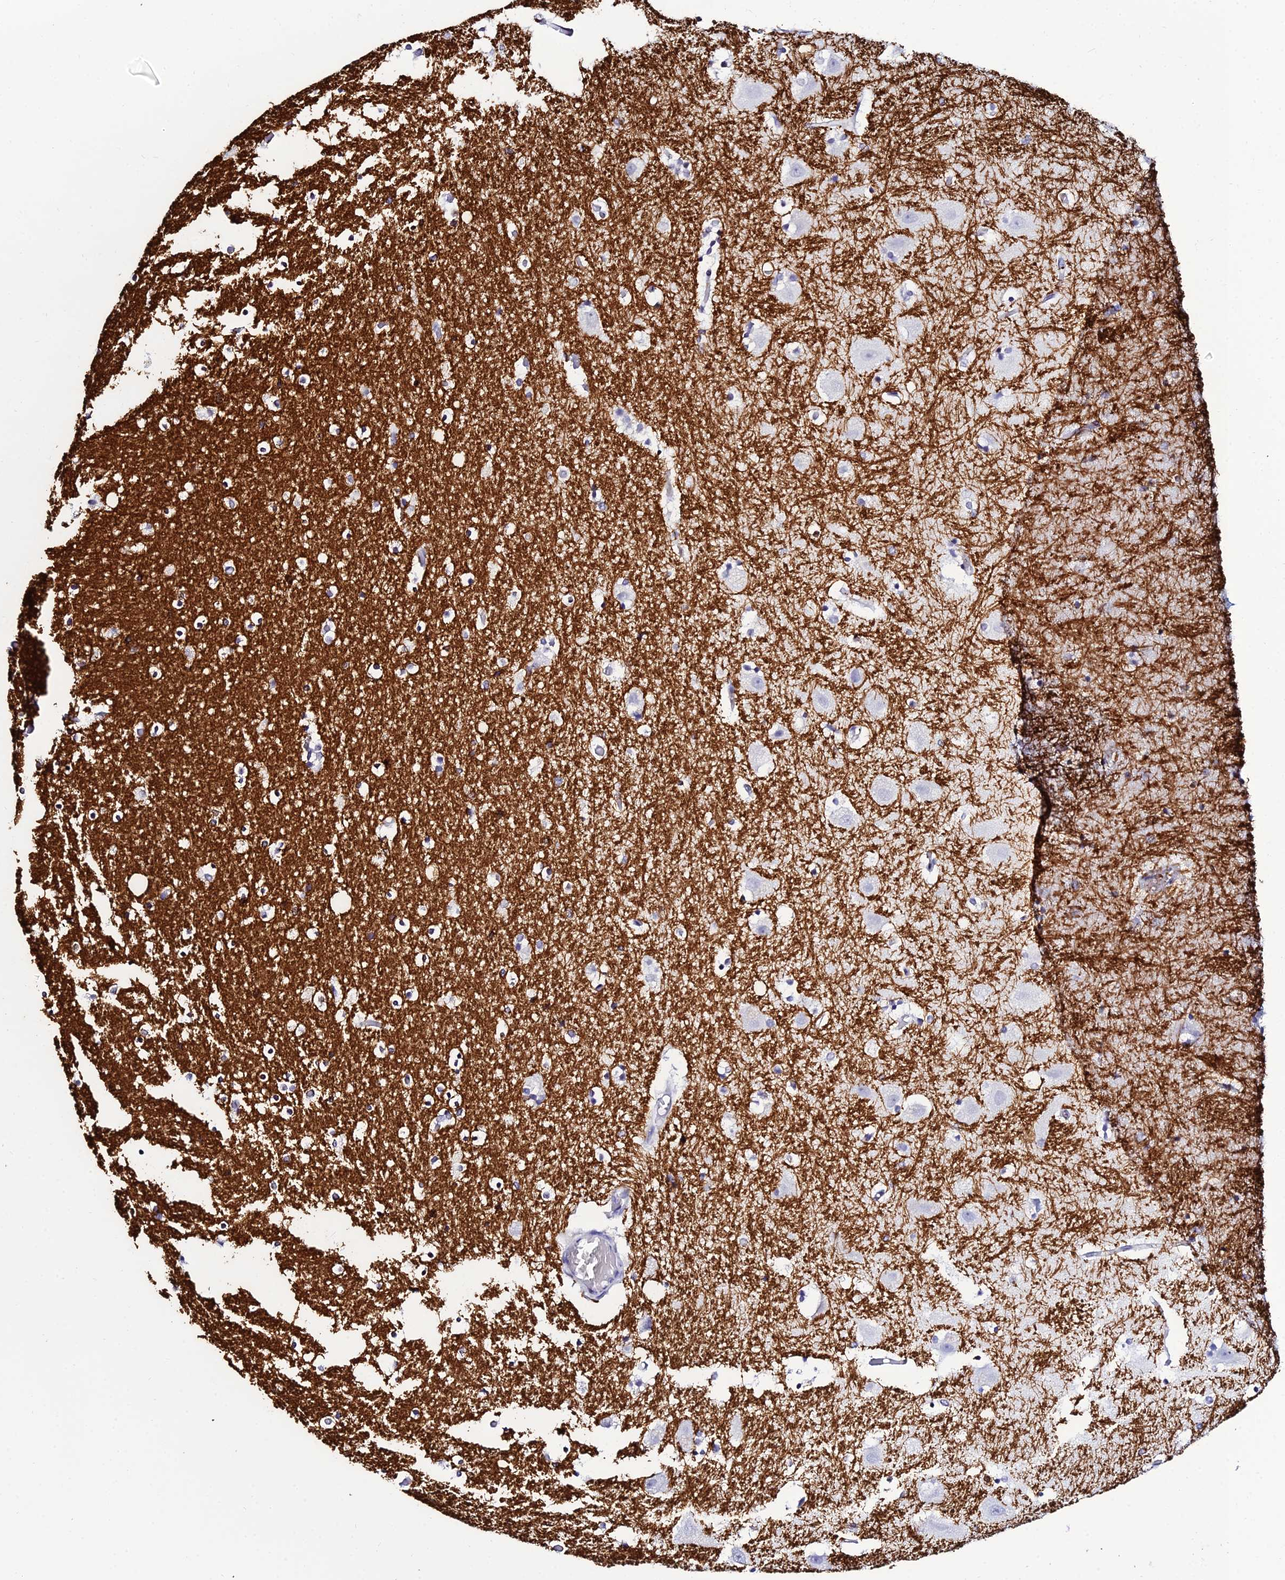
{"staining": {"intensity": "strong", "quantity": "<25%", "location": "cytoplasmic/membranous"}, "tissue": "hippocampus", "cell_type": "Glial cells", "image_type": "normal", "snomed": [{"axis": "morphology", "description": "Normal tissue, NOS"}, {"axis": "topography", "description": "Hippocampus"}], "caption": "Strong cytoplasmic/membranous positivity is seen in about <25% of glial cells in normal hippocampus. Immunohistochemistry stains the protein of interest in brown and the nuclei are stained blue.", "gene": "DEFB132", "patient": {"sex": "female", "age": 52}}